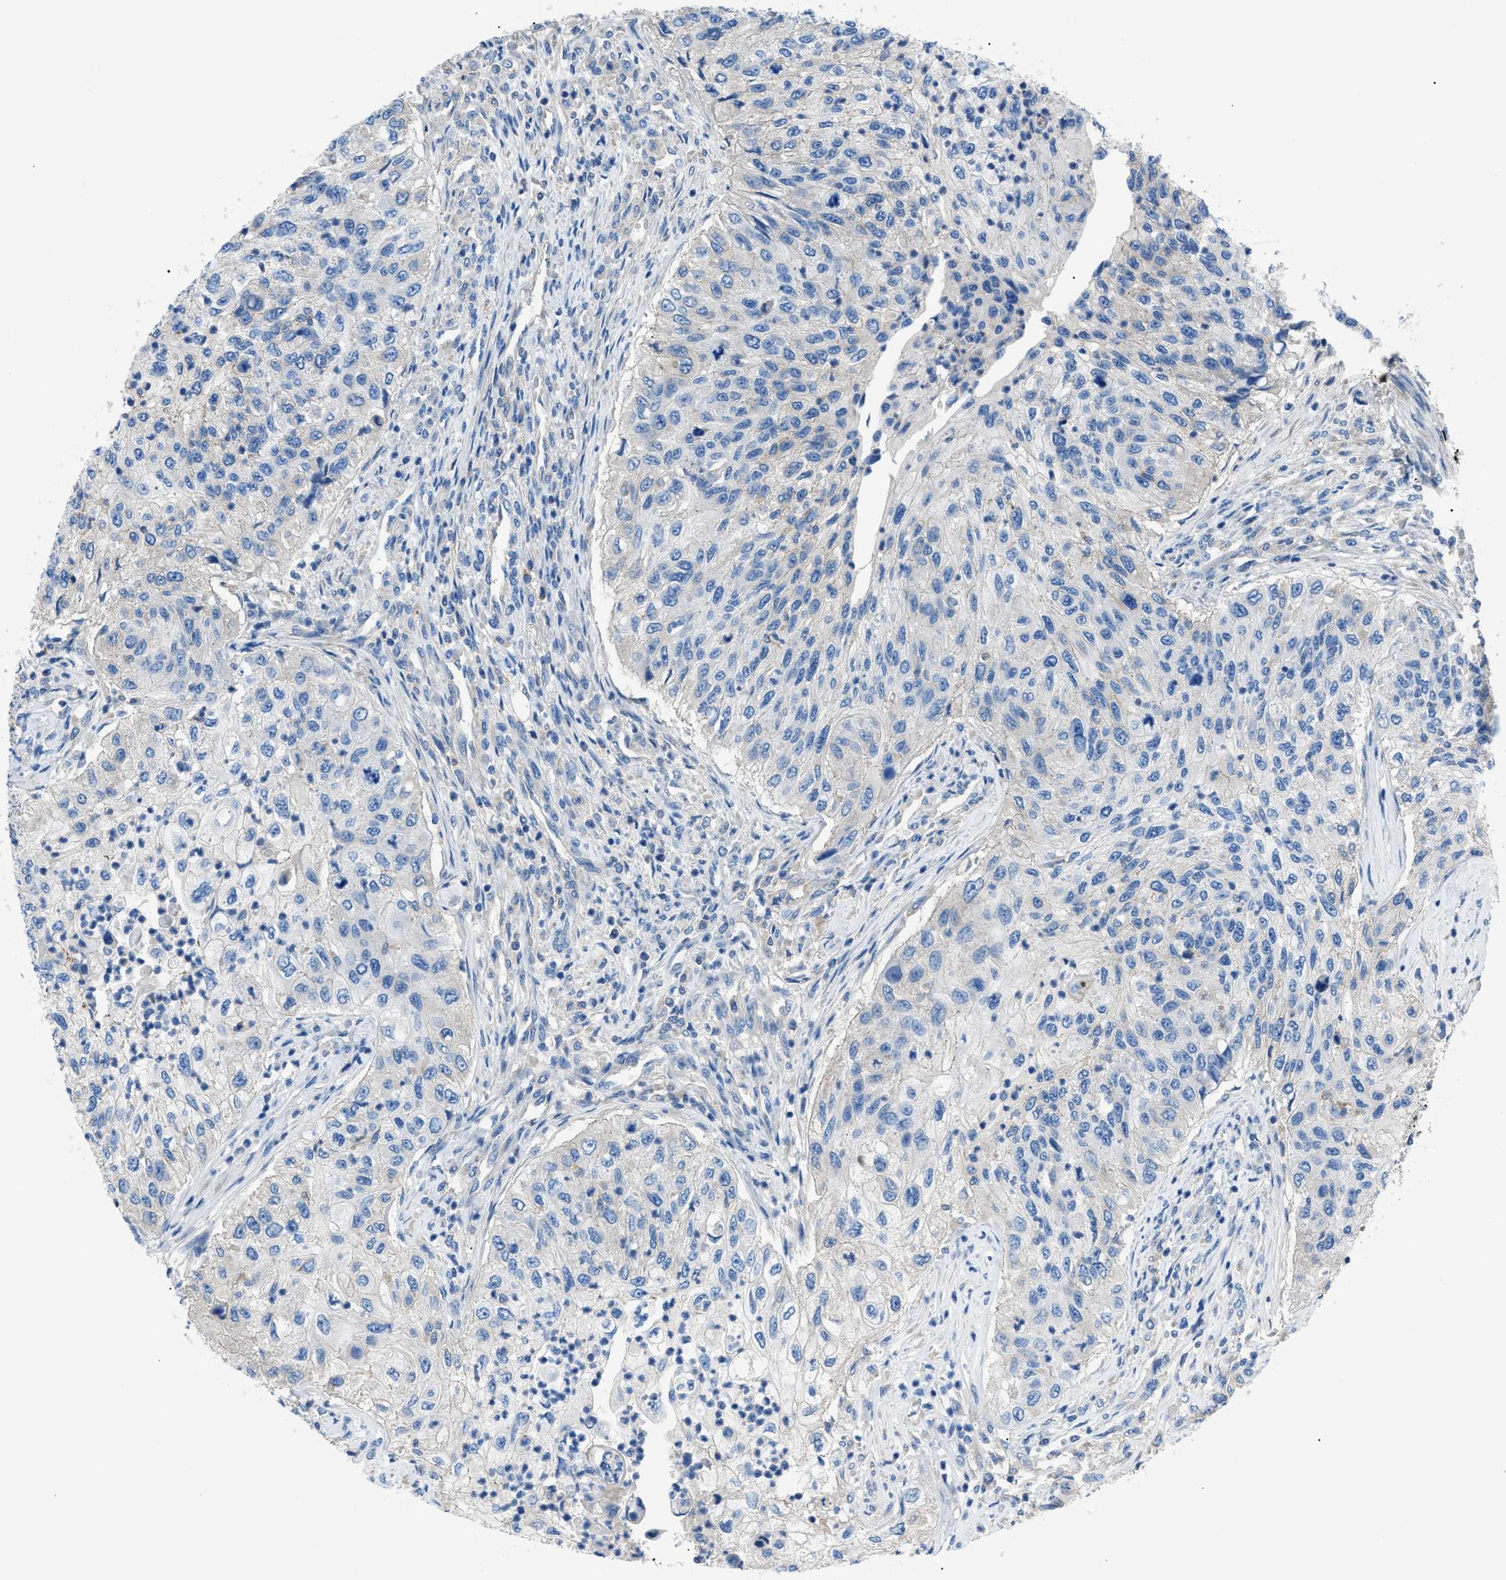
{"staining": {"intensity": "negative", "quantity": "none", "location": "none"}, "tissue": "urothelial cancer", "cell_type": "Tumor cells", "image_type": "cancer", "snomed": [{"axis": "morphology", "description": "Urothelial carcinoma, High grade"}, {"axis": "topography", "description": "Urinary bladder"}], "caption": "This is a micrograph of immunohistochemistry staining of high-grade urothelial carcinoma, which shows no staining in tumor cells.", "gene": "ZDHHC24", "patient": {"sex": "female", "age": 60}}